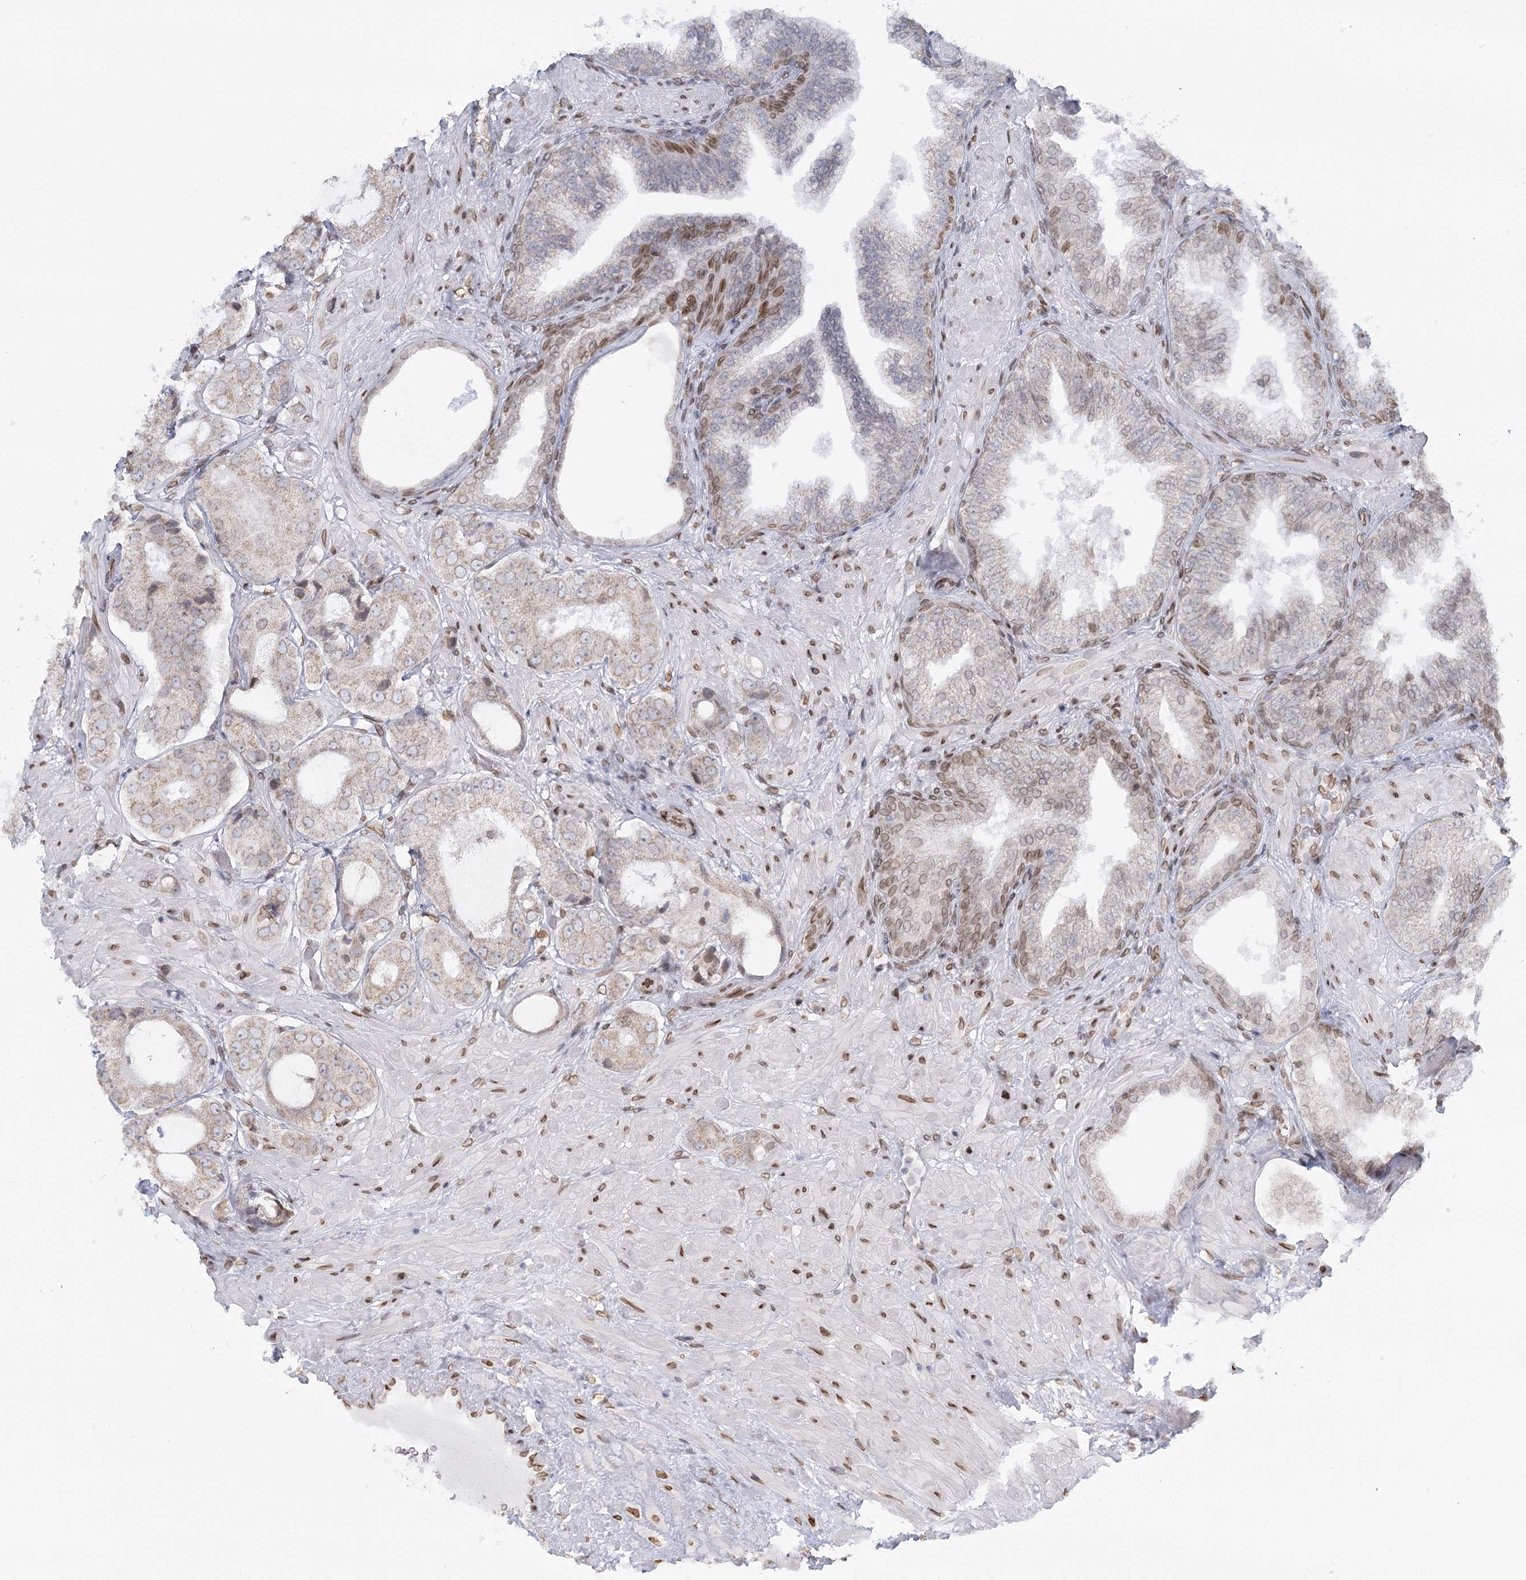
{"staining": {"intensity": "weak", "quantity": "<25%", "location": "cytoplasmic/membranous"}, "tissue": "prostate cancer", "cell_type": "Tumor cells", "image_type": "cancer", "snomed": [{"axis": "morphology", "description": "Adenocarcinoma, High grade"}, {"axis": "topography", "description": "Prostate"}], "caption": "Tumor cells show no significant staining in prostate cancer. (Stains: DAB immunohistochemistry (IHC) with hematoxylin counter stain, Microscopy: brightfield microscopy at high magnification).", "gene": "VWA5A", "patient": {"sex": "male", "age": 59}}